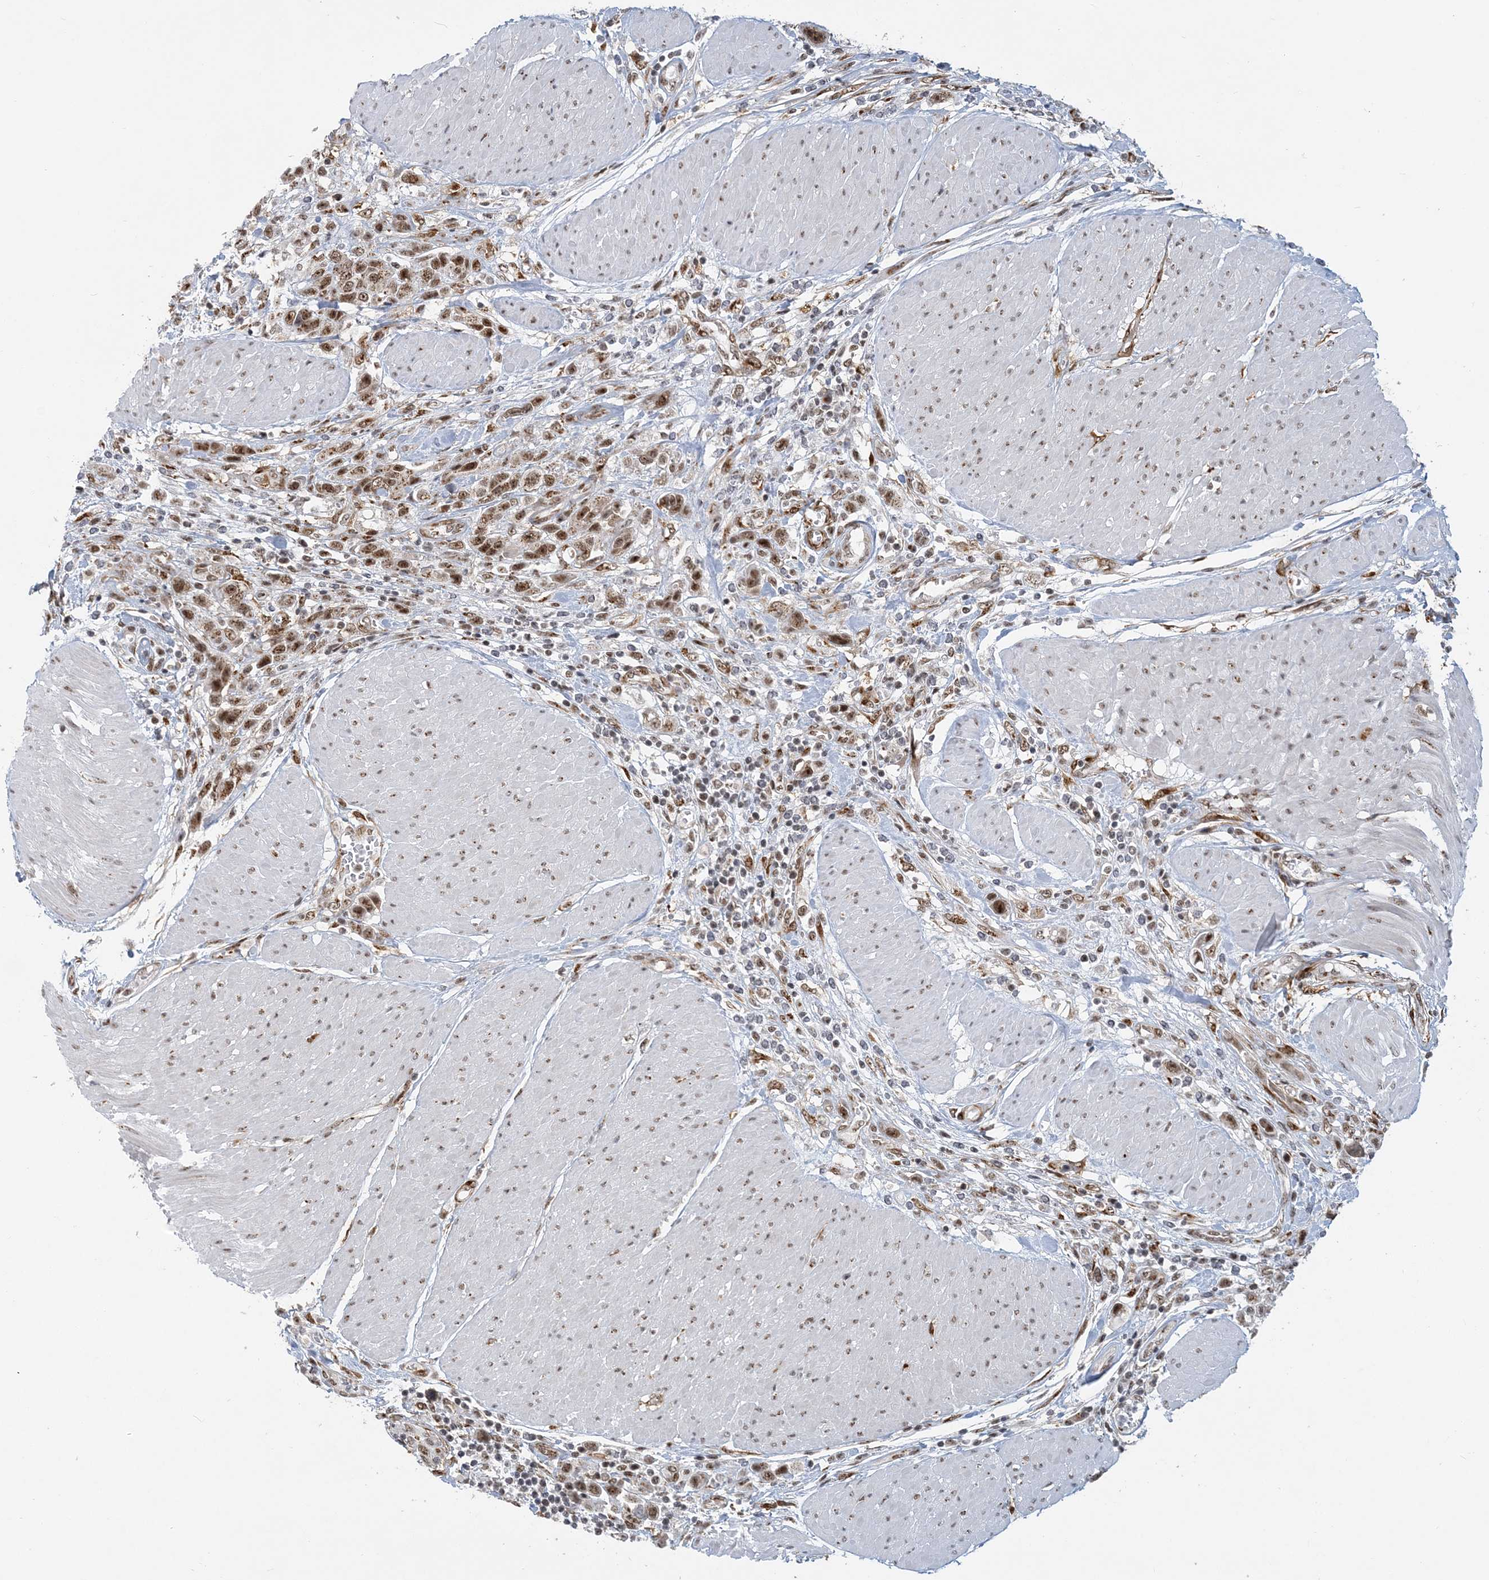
{"staining": {"intensity": "moderate", "quantity": ">75%", "location": "nuclear"}, "tissue": "urothelial cancer", "cell_type": "Tumor cells", "image_type": "cancer", "snomed": [{"axis": "morphology", "description": "Urothelial carcinoma, High grade"}, {"axis": "topography", "description": "Urinary bladder"}], "caption": "High-magnification brightfield microscopy of urothelial cancer stained with DAB (3,3'-diaminobenzidine) (brown) and counterstained with hematoxylin (blue). tumor cells exhibit moderate nuclear expression is present in about>75% of cells.", "gene": "PLRG1", "patient": {"sex": "male", "age": 50}}